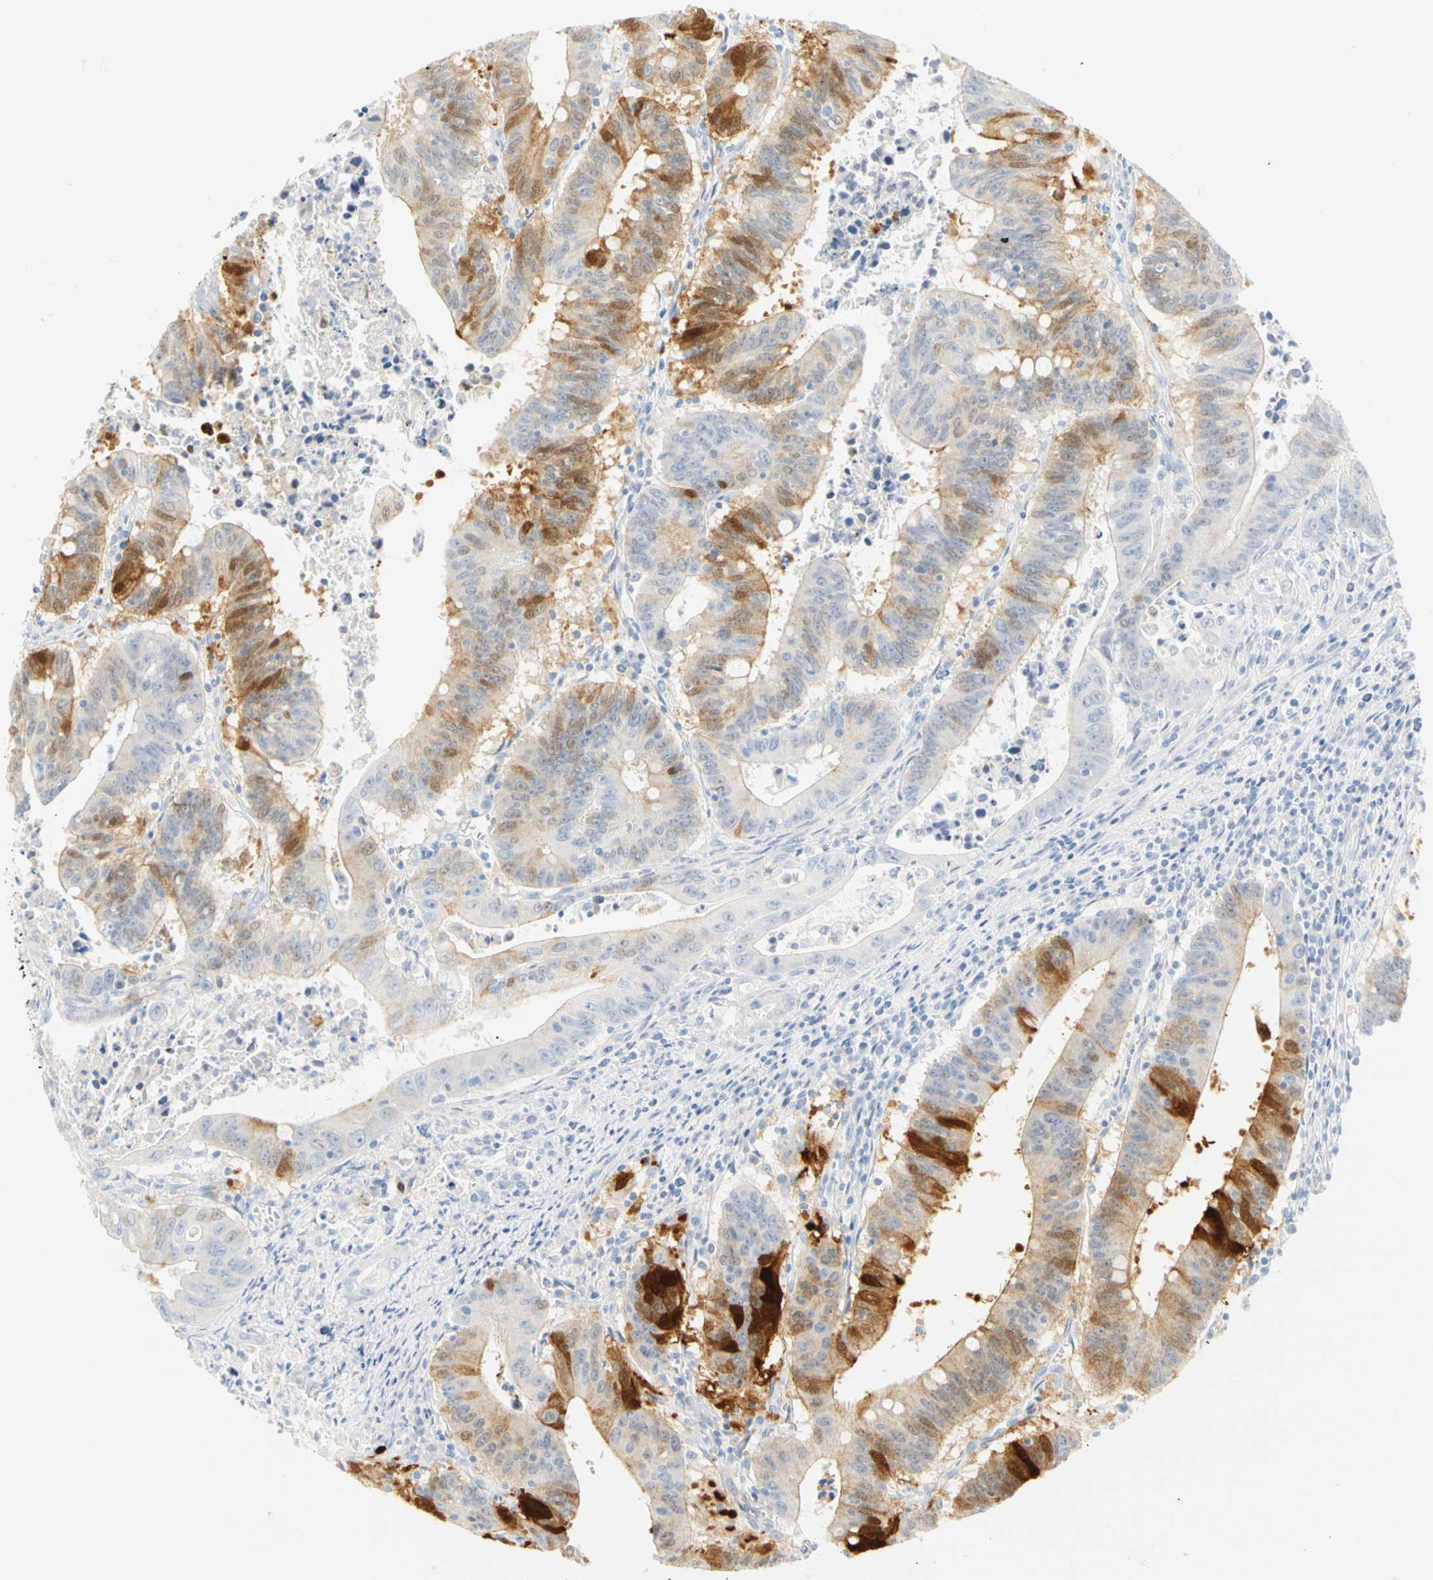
{"staining": {"intensity": "moderate", "quantity": "25%-75%", "location": "cytoplasmic/membranous,nuclear"}, "tissue": "colorectal cancer", "cell_type": "Tumor cells", "image_type": "cancer", "snomed": [{"axis": "morphology", "description": "Adenocarcinoma, NOS"}, {"axis": "topography", "description": "Colon"}], "caption": "A histopathology image of human colorectal cancer (adenocarcinoma) stained for a protein demonstrates moderate cytoplasmic/membranous and nuclear brown staining in tumor cells.", "gene": "SELENBP1", "patient": {"sex": "male", "age": 45}}